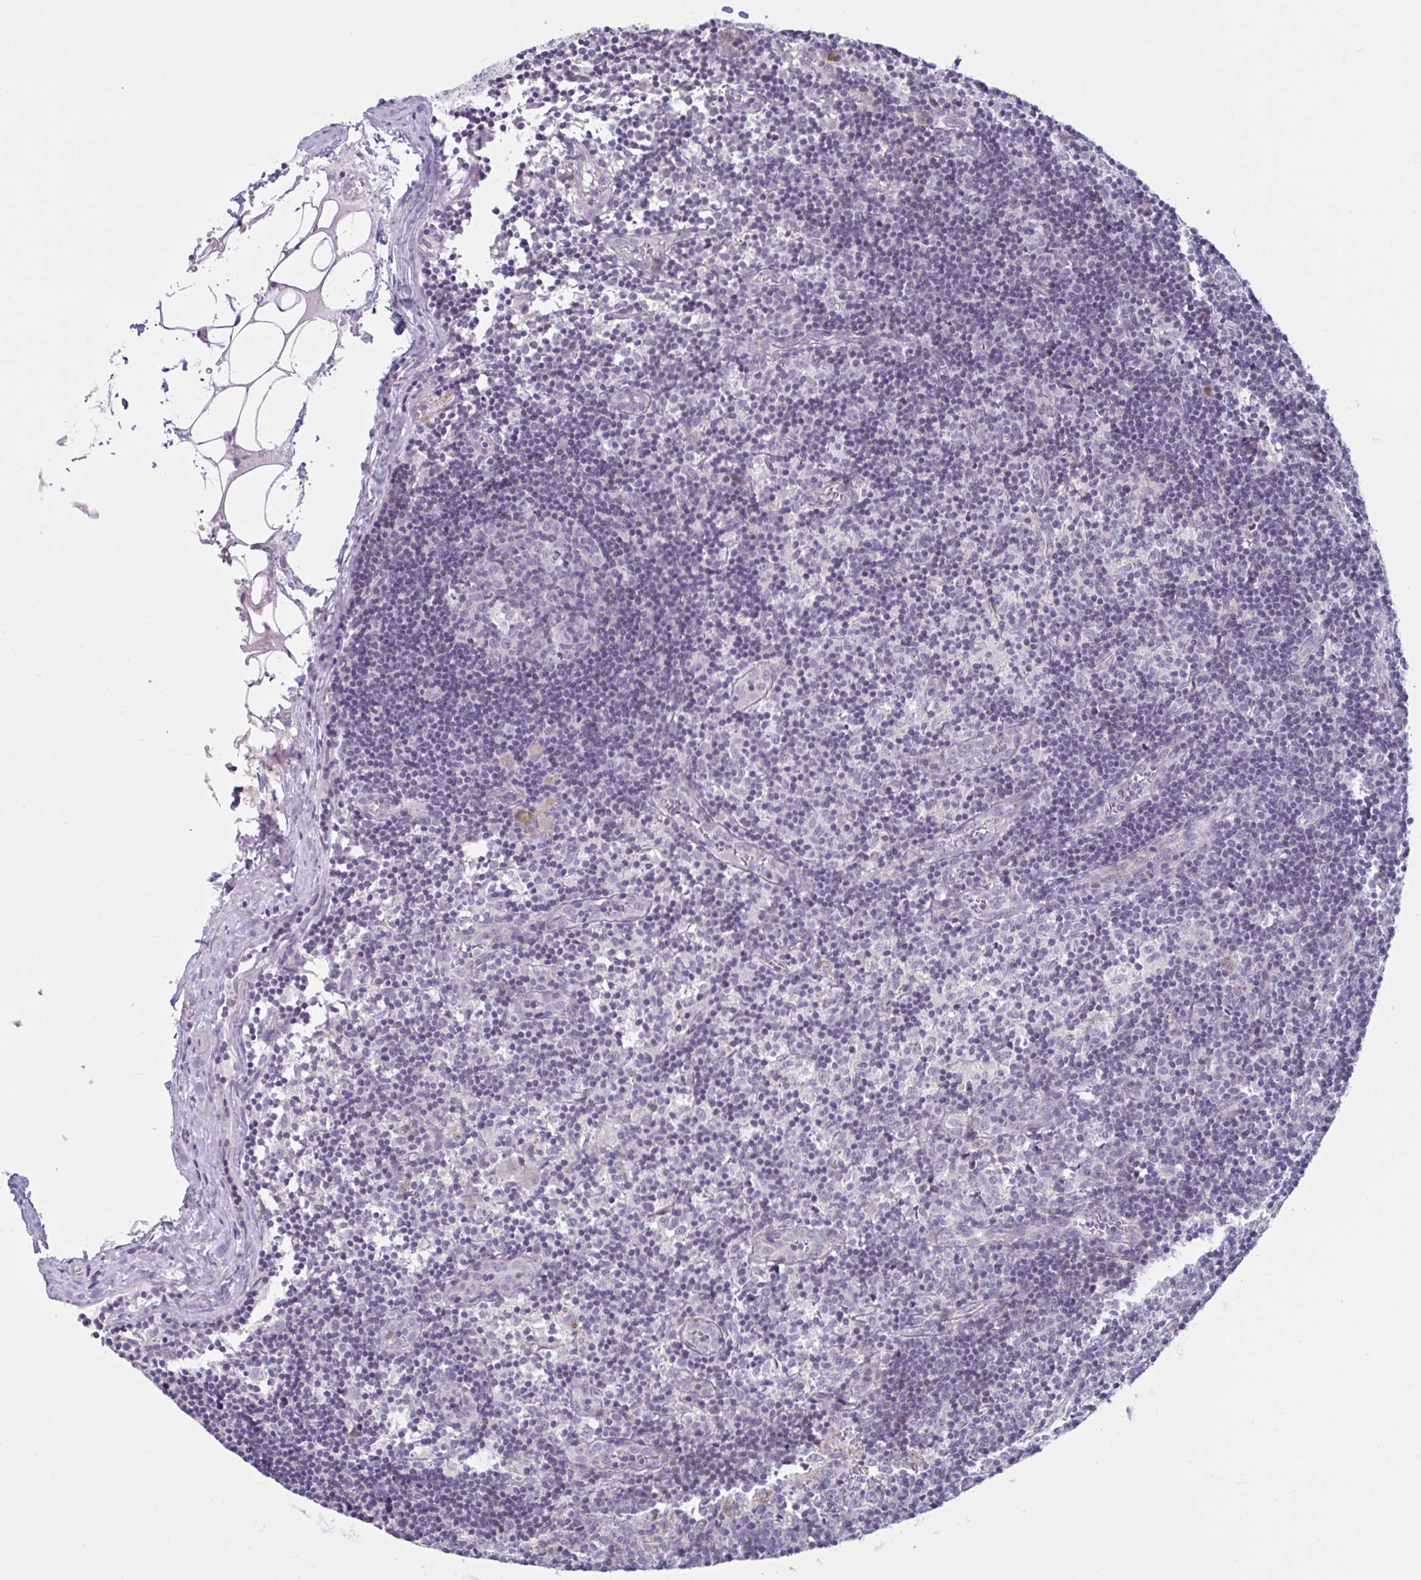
{"staining": {"intensity": "negative", "quantity": "none", "location": "none"}, "tissue": "lymph node", "cell_type": "Germinal center cells", "image_type": "normal", "snomed": [{"axis": "morphology", "description": "Normal tissue, NOS"}, {"axis": "topography", "description": "Lymph node"}], "caption": "Photomicrograph shows no protein positivity in germinal center cells of normal lymph node. (DAB IHC with hematoxylin counter stain).", "gene": "FAM153A", "patient": {"sex": "female", "age": 45}}